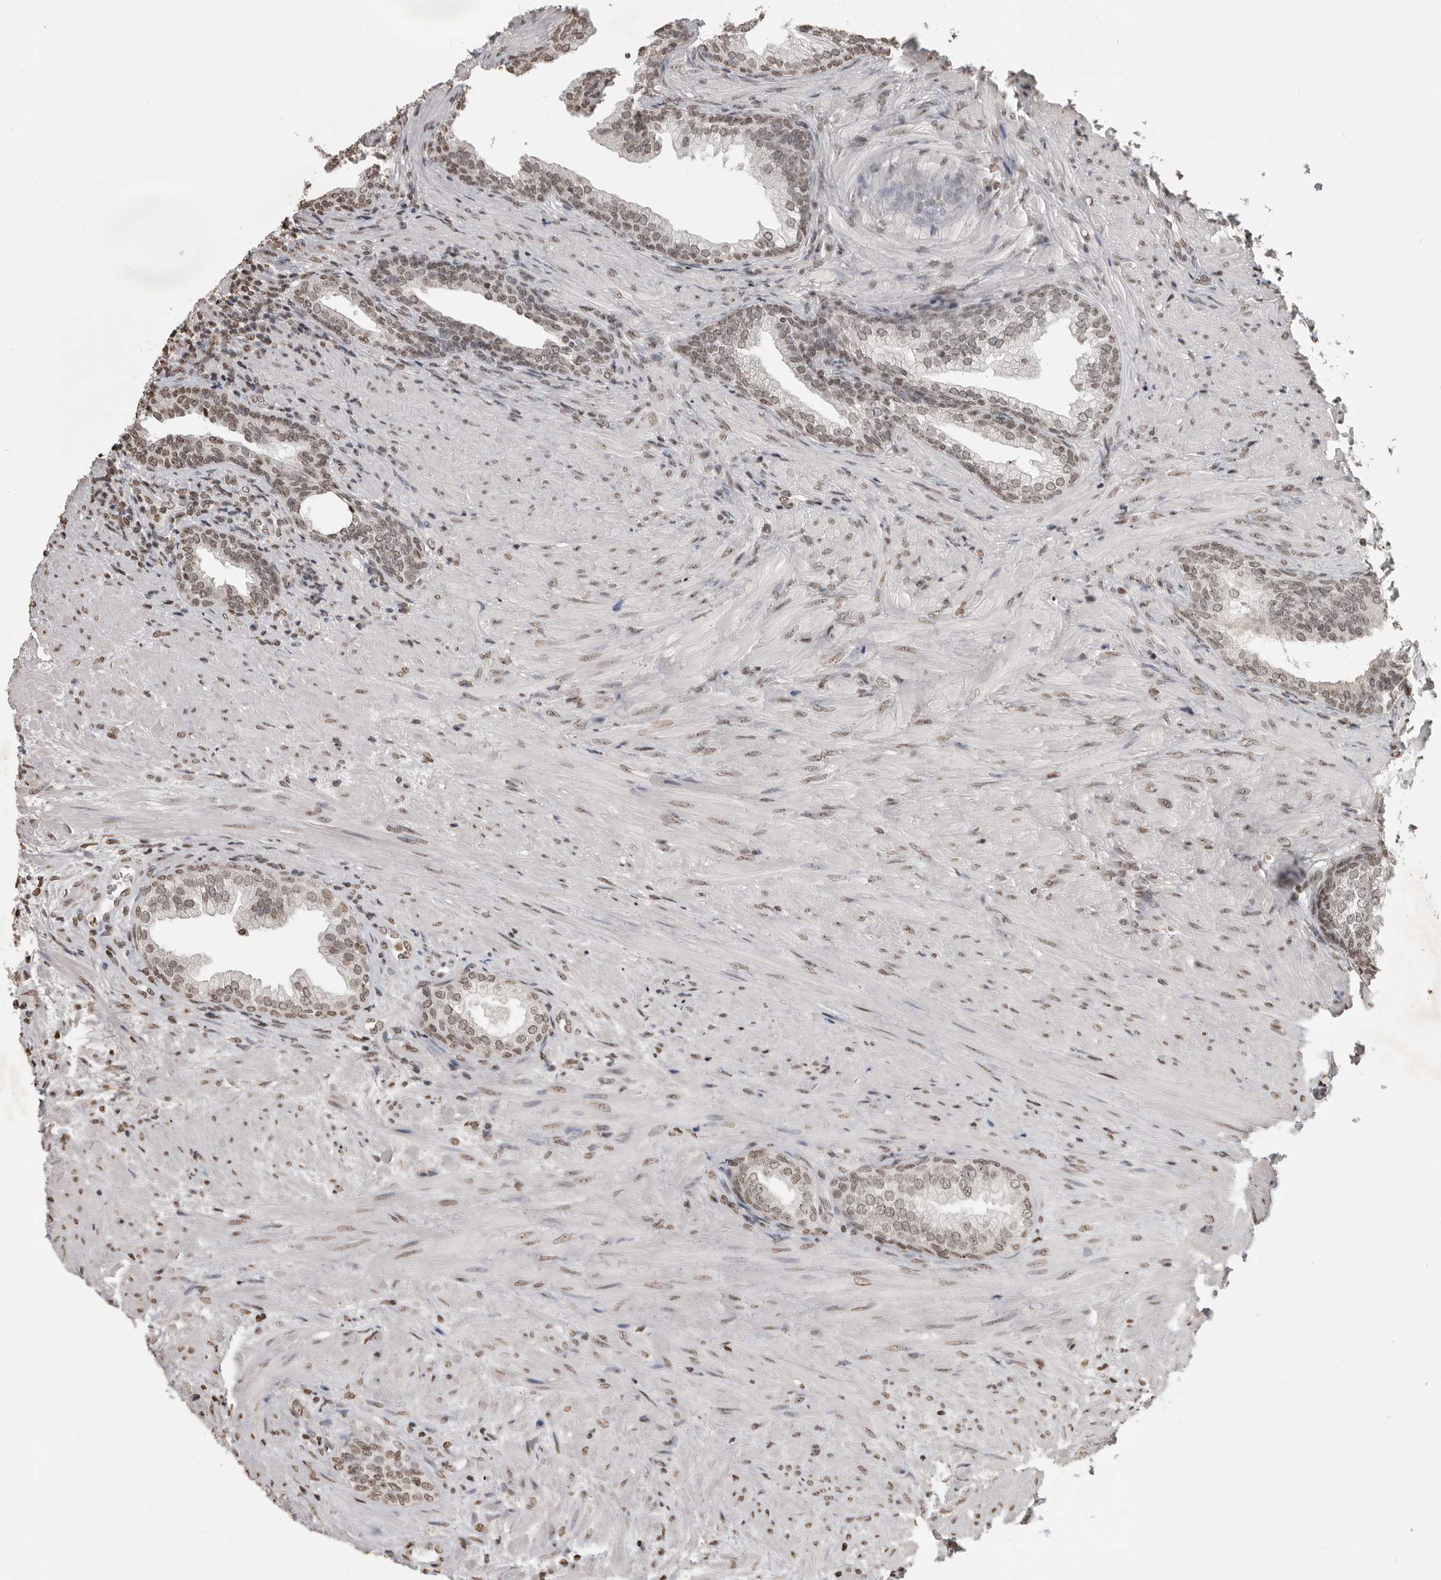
{"staining": {"intensity": "weak", "quantity": ">75%", "location": "nuclear"}, "tissue": "prostate", "cell_type": "Glandular cells", "image_type": "normal", "snomed": [{"axis": "morphology", "description": "Normal tissue, NOS"}, {"axis": "topography", "description": "Prostate"}], "caption": "Immunohistochemical staining of benign human prostate demonstrates low levels of weak nuclear expression in about >75% of glandular cells. The staining was performed using DAB (3,3'-diaminobenzidine) to visualize the protein expression in brown, while the nuclei were stained in blue with hematoxylin (Magnification: 20x).", "gene": "WDR45", "patient": {"sex": "male", "age": 76}}